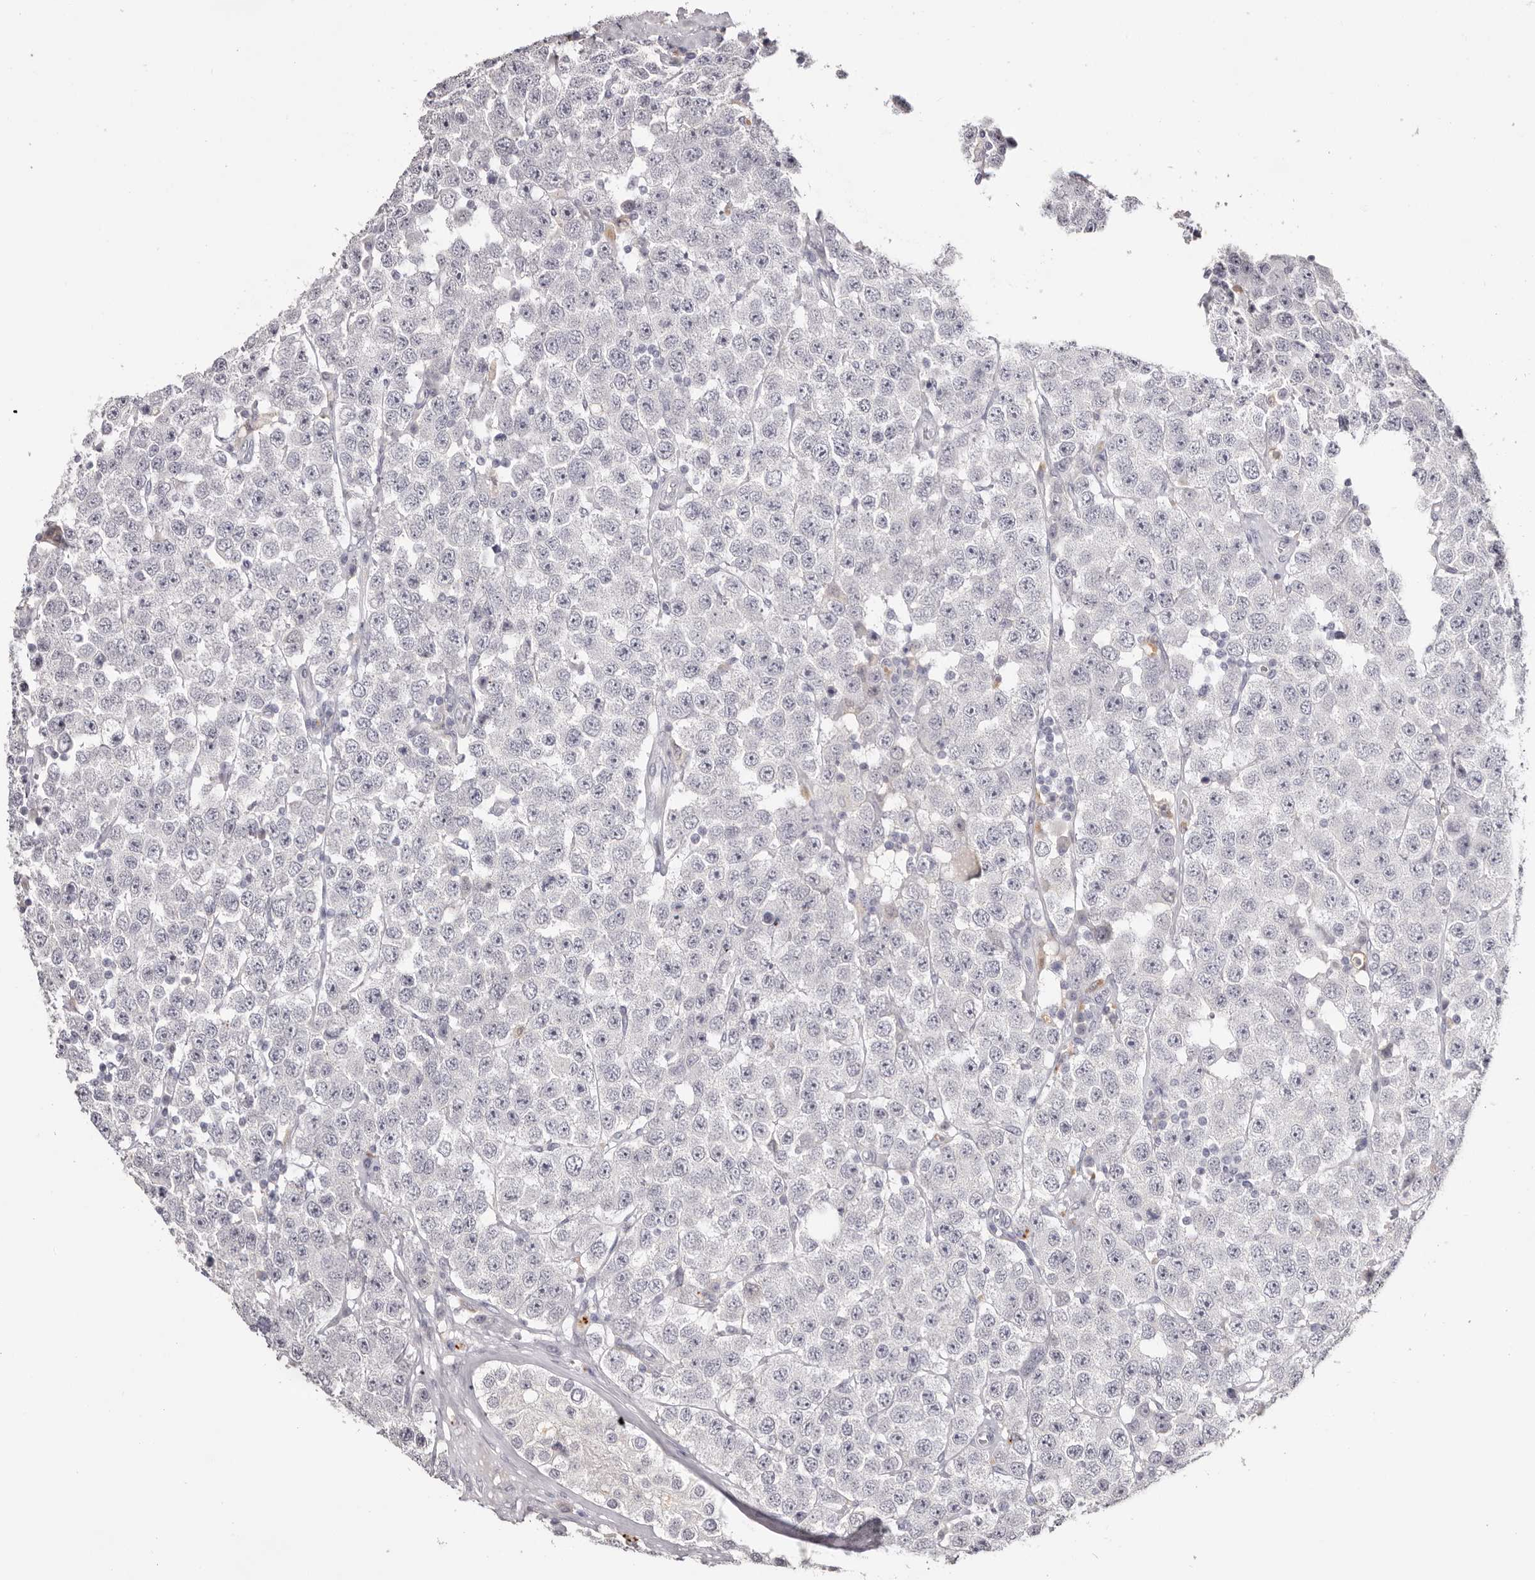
{"staining": {"intensity": "negative", "quantity": "none", "location": "none"}, "tissue": "testis cancer", "cell_type": "Tumor cells", "image_type": "cancer", "snomed": [{"axis": "morphology", "description": "Seminoma, NOS"}, {"axis": "topography", "description": "Testis"}], "caption": "Tumor cells show no significant protein expression in seminoma (testis). Nuclei are stained in blue.", "gene": "PCDHB6", "patient": {"sex": "male", "age": 28}}